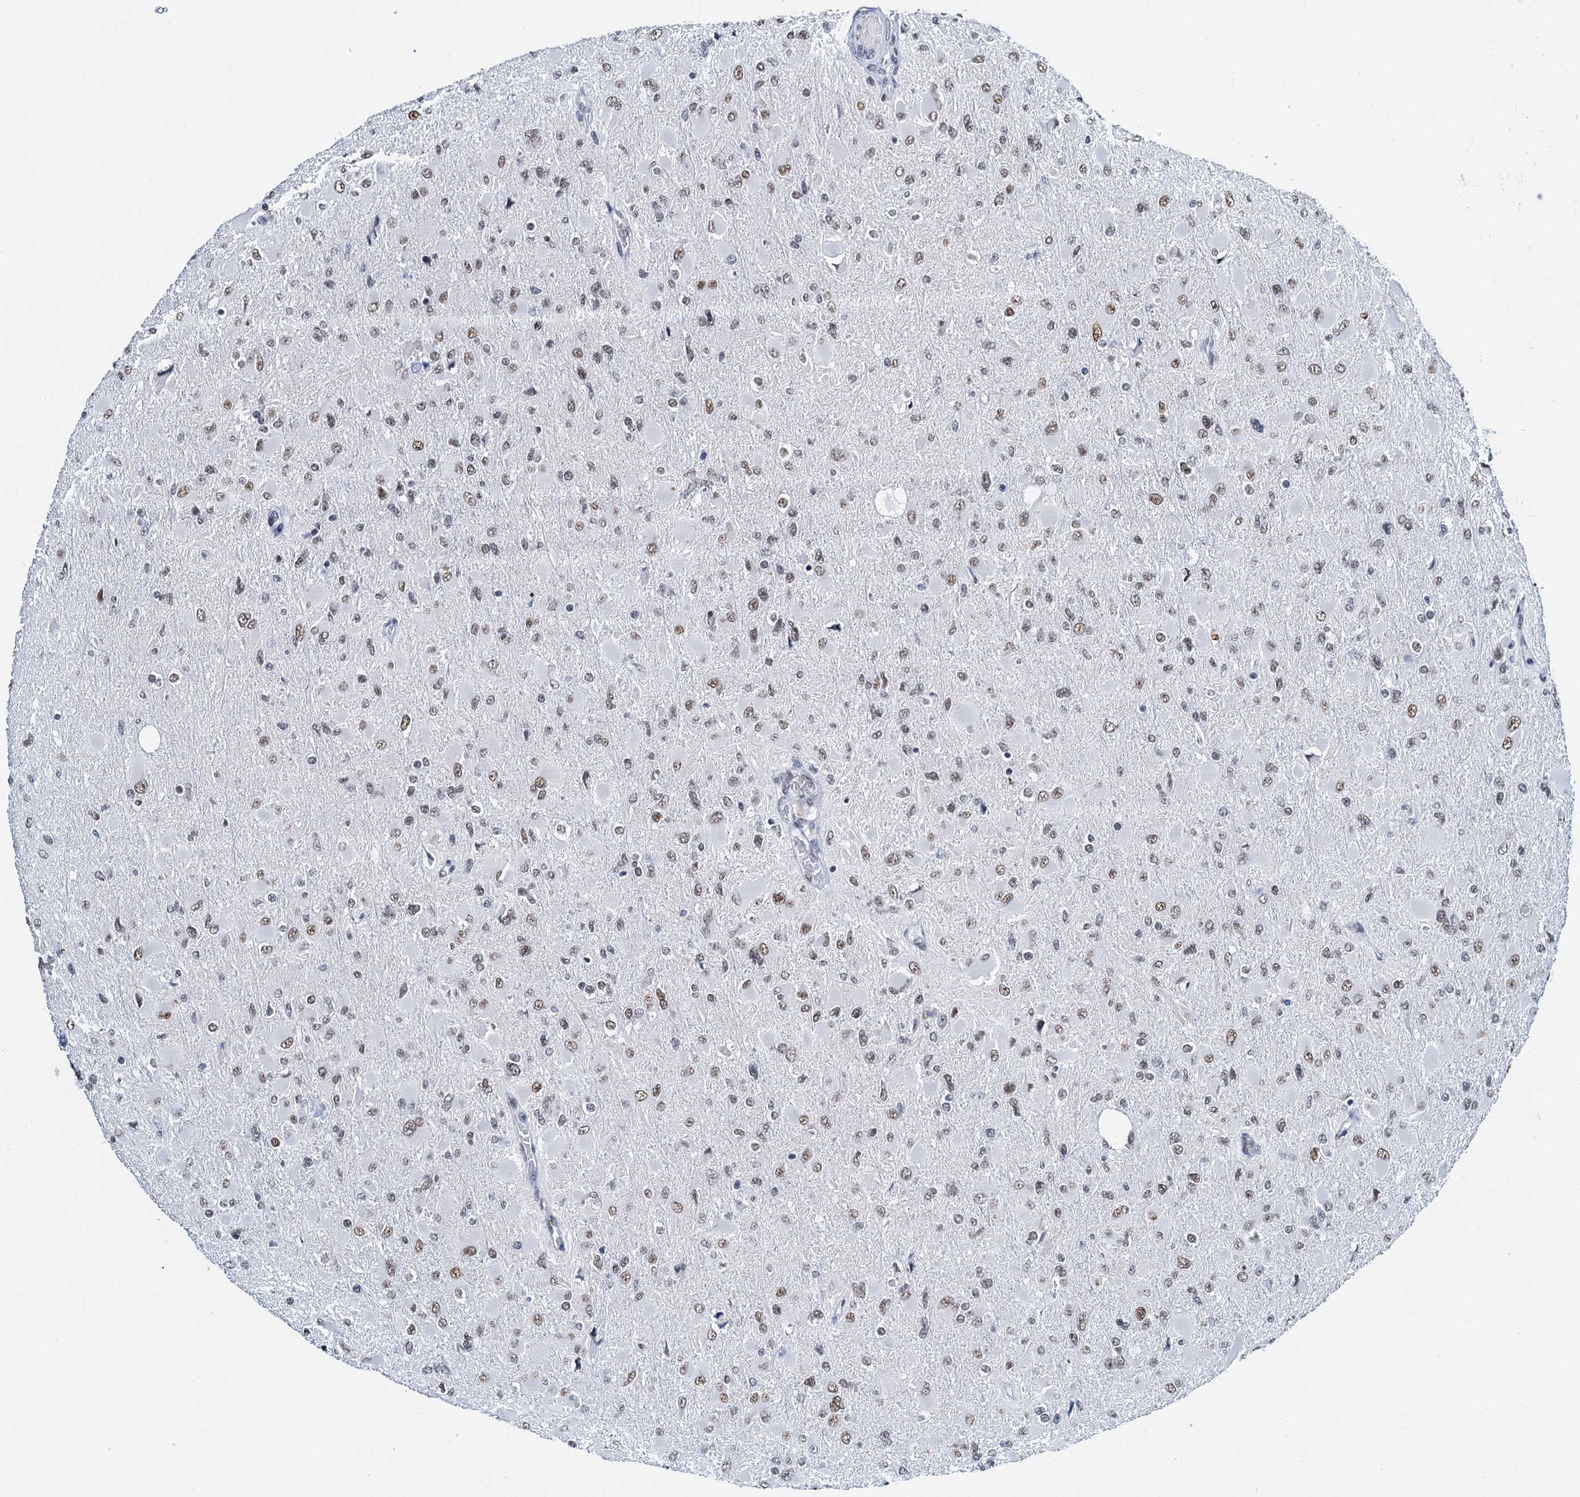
{"staining": {"intensity": "moderate", "quantity": ">75%", "location": "nuclear"}, "tissue": "glioma", "cell_type": "Tumor cells", "image_type": "cancer", "snomed": [{"axis": "morphology", "description": "Glioma, malignant, High grade"}, {"axis": "topography", "description": "Cerebral cortex"}], "caption": "Immunohistochemistry (IHC) histopathology image of human glioma stained for a protein (brown), which shows medium levels of moderate nuclear staining in about >75% of tumor cells.", "gene": "SLTM", "patient": {"sex": "female", "age": 36}}